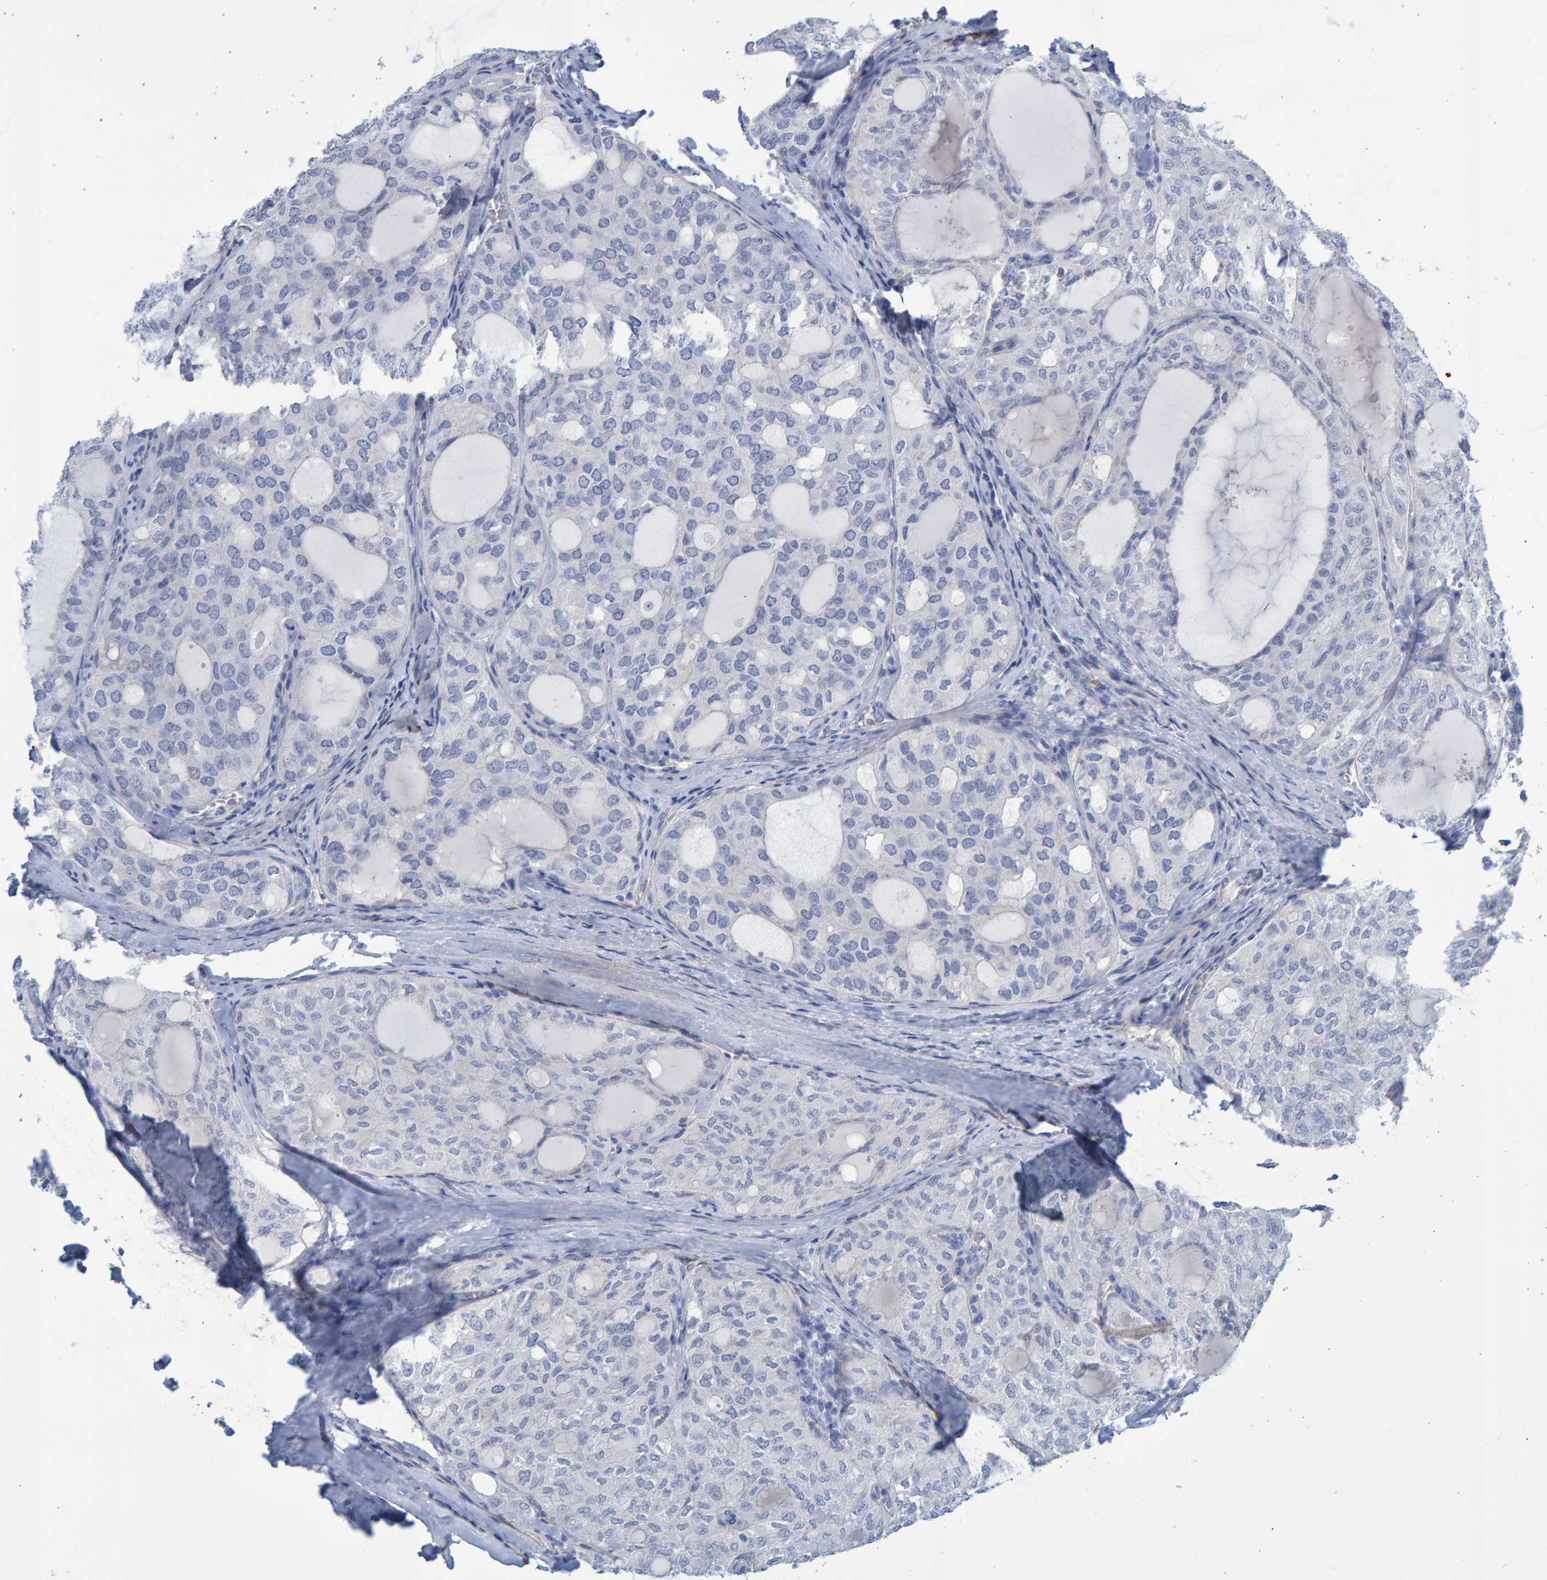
{"staining": {"intensity": "negative", "quantity": "none", "location": "none"}, "tissue": "thyroid cancer", "cell_type": "Tumor cells", "image_type": "cancer", "snomed": [{"axis": "morphology", "description": "Follicular adenoma carcinoma, NOS"}, {"axis": "topography", "description": "Thyroid gland"}], "caption": "The immunohistochemistry (IHC) micrograph has no significant staining in tumor cells of thyroid follicular adenoma carcinoma tissue.", "gene": "SLC34A3", "patient": {"sex": "male", "age": 75}}